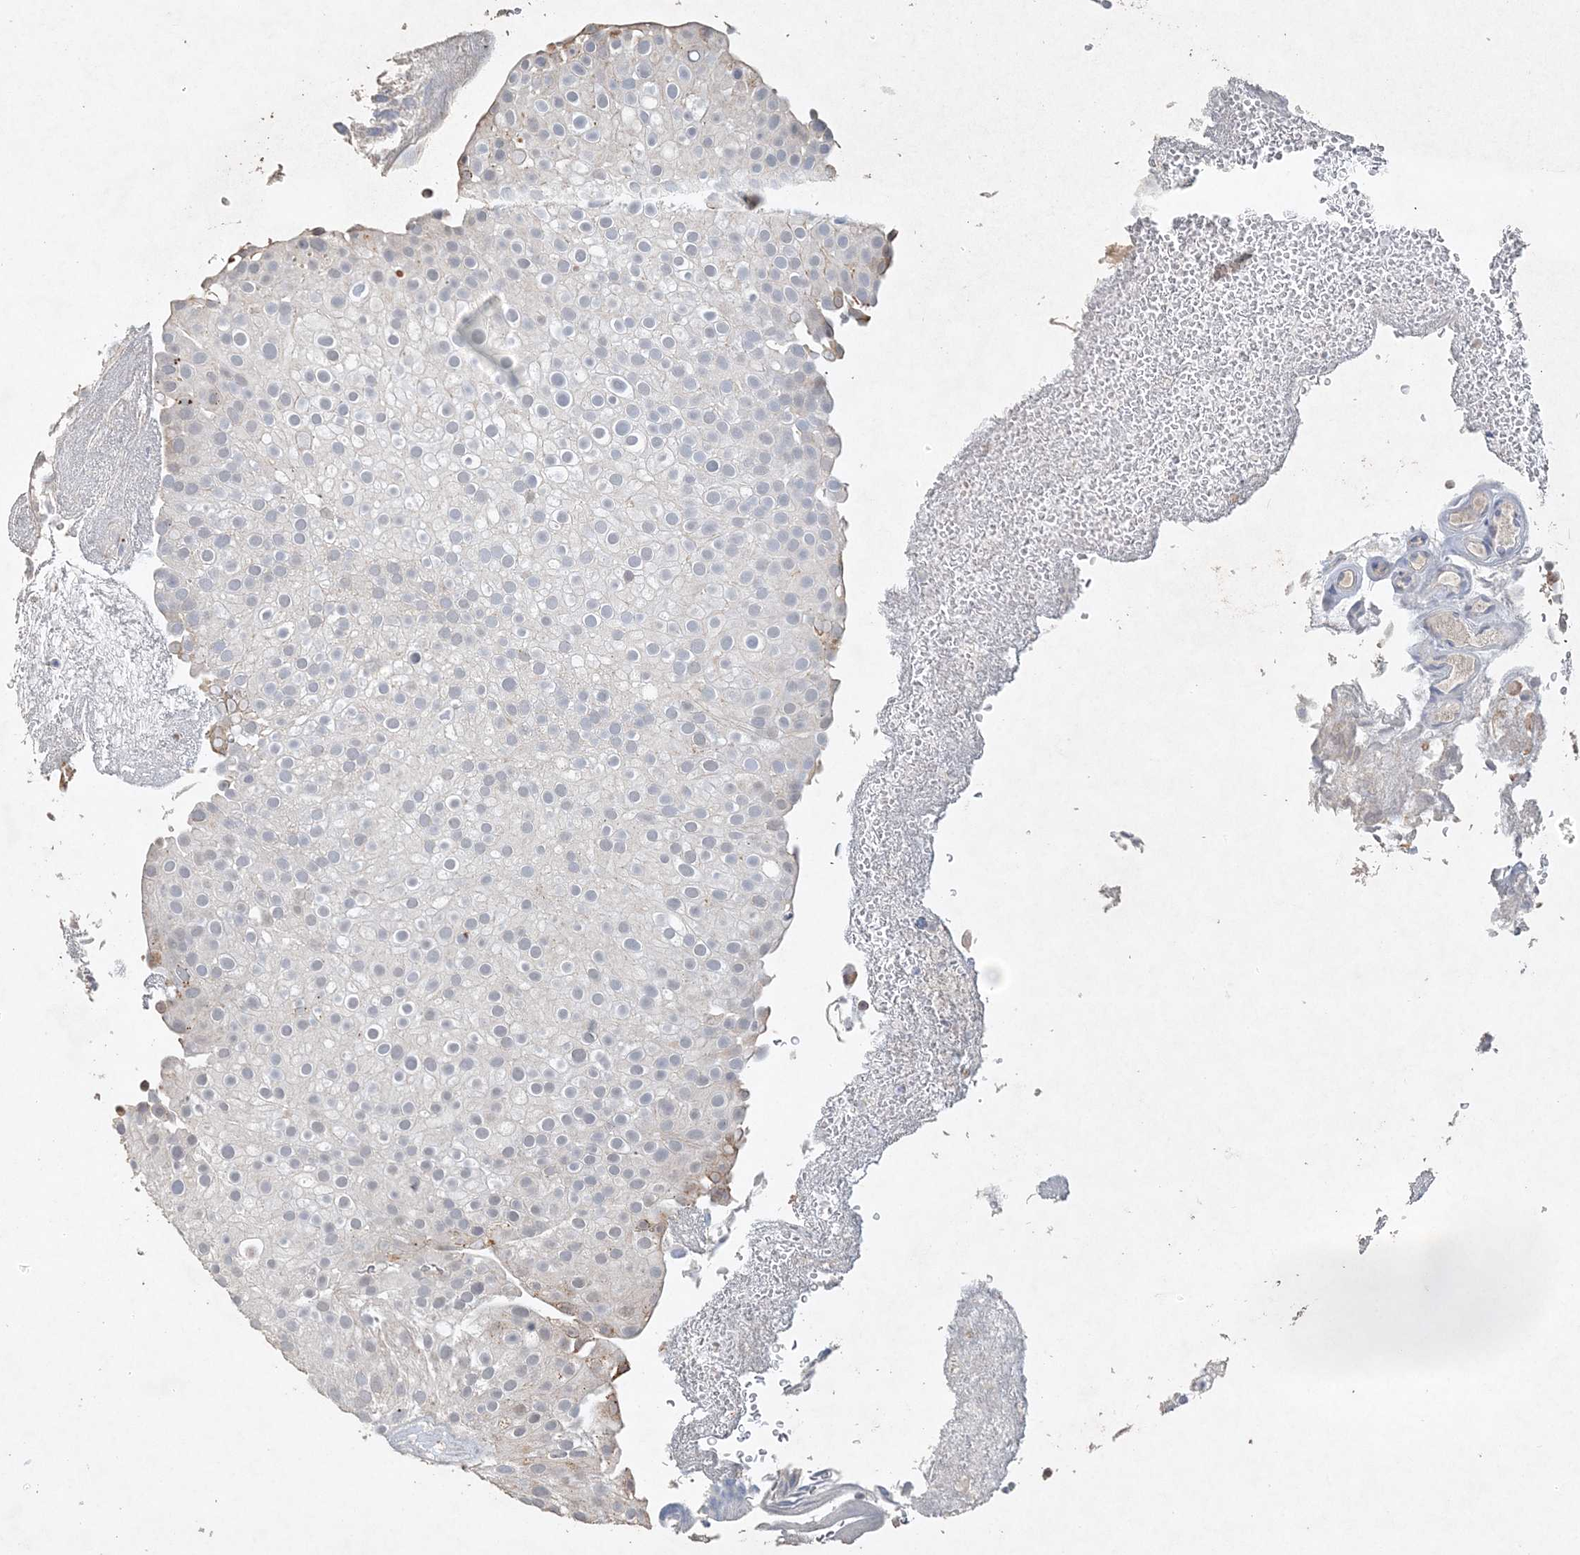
{"staining": {"intensity": "negative", "quantity": "none", "location": "none"}, "tissue": "urothelial cancer", "cell_type": "Tumor cells", "image_type": "cancer", "snomed": [{"axis": "morphology", "description": "Urothelial carcinoma, Low grade"}, {"axis": "topography", "description": "Urinary bladder"}], "caption": "Immunohistochemical staining of low-grade urothelial carcinoma displays no significant staining in tumor cells.", "gene": "DNAH5", "patient": {"sex": "male", "age": 78}}